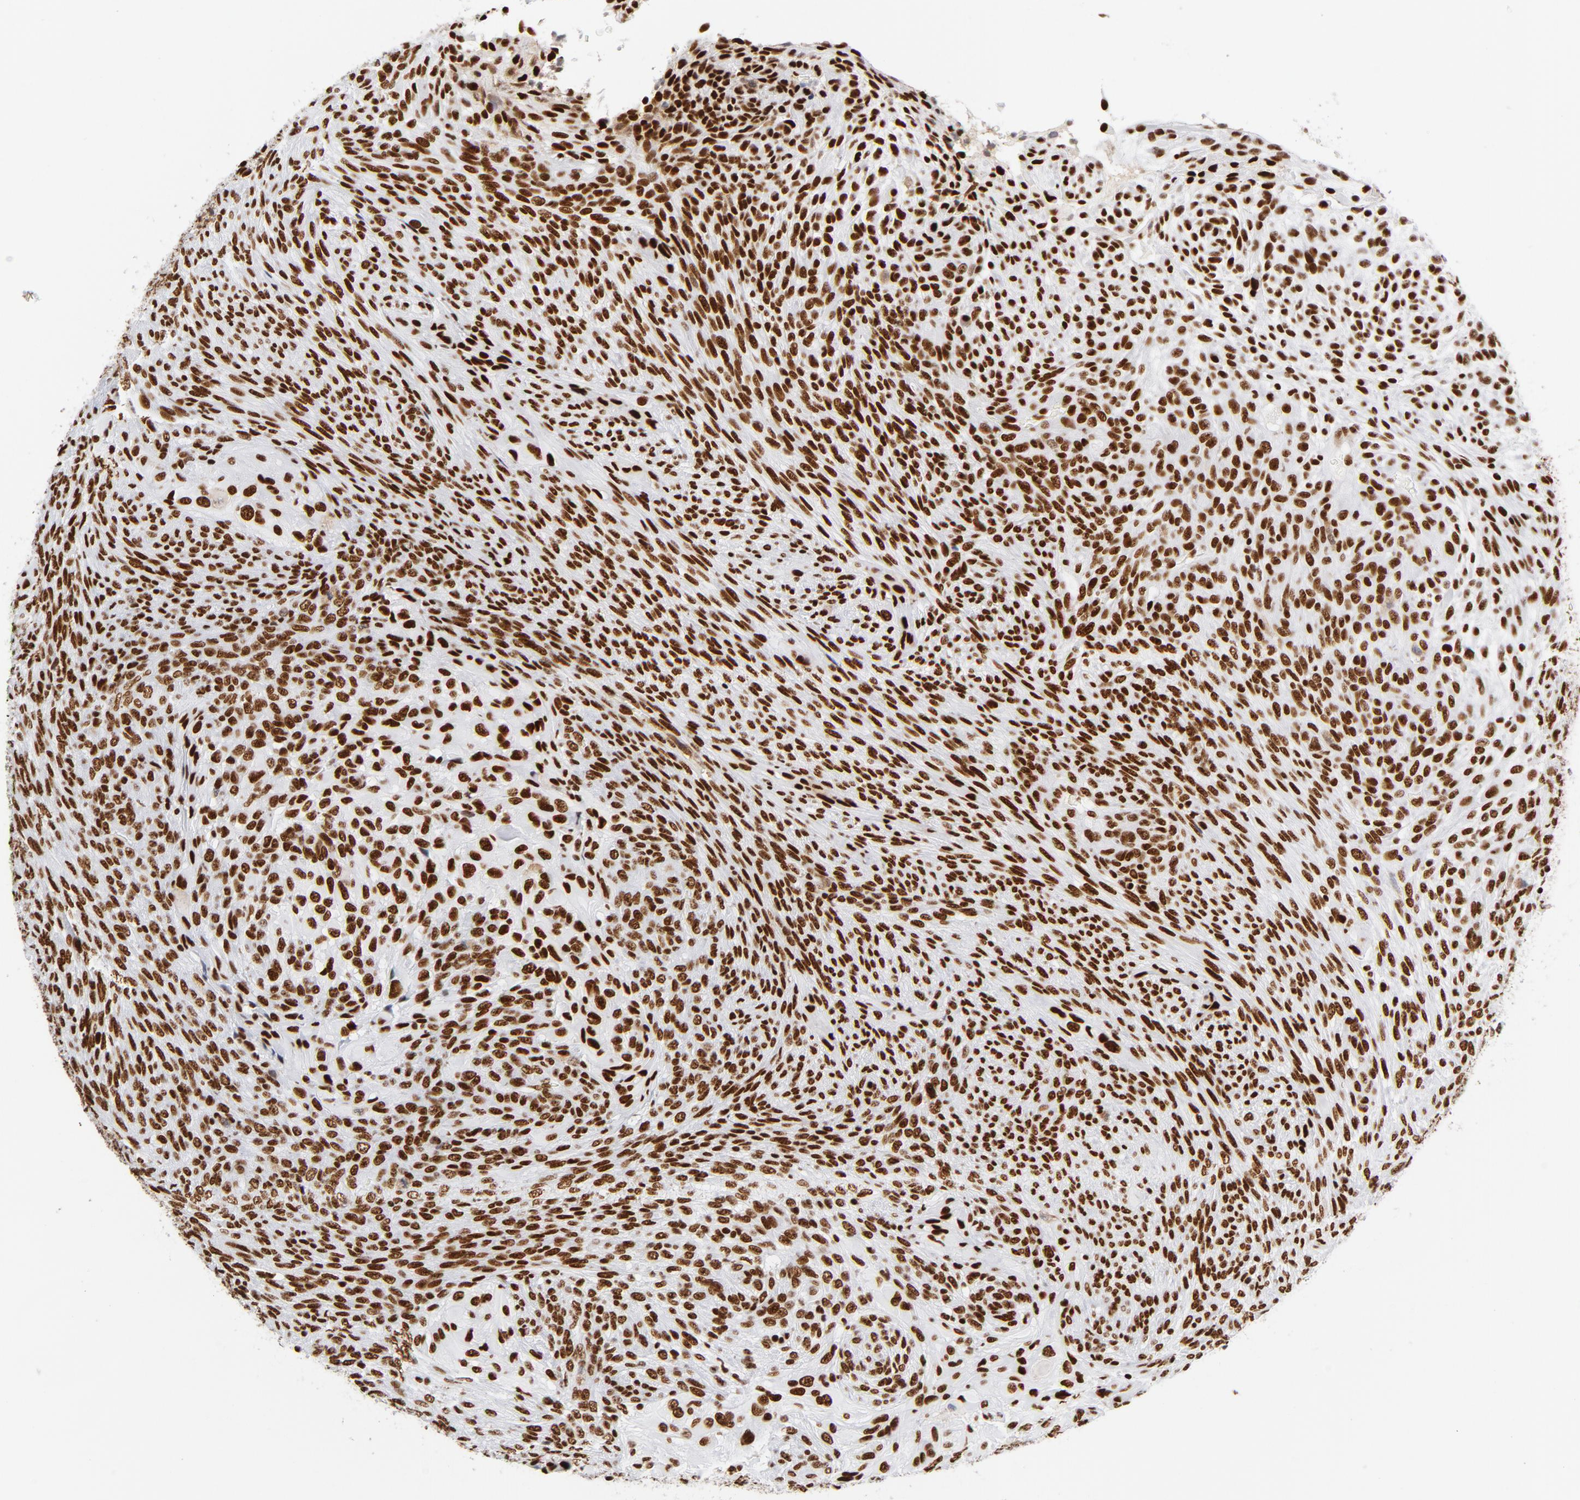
{"staining": {"intensity": "strong", "quantity": ">75%", "location": "nuclear"}, "tissue": "glioma", "cell_type": "Tumor cells", "image_type": "cancer", "snomed": [{"axis": "morphology", "description": "Glioma, malignant, High grade"}, {"axis": "topography", "description": "Cerebral cortex"}], "caption": "A histopathology image of glioma stained for a protein demonstrates strong nuclear brown staining in tumor cells. (Brightfield microscopy of DAB IHC at high magnification).", "gene": "XRCC5", "patient": {"sex": "female", "age": 55}}